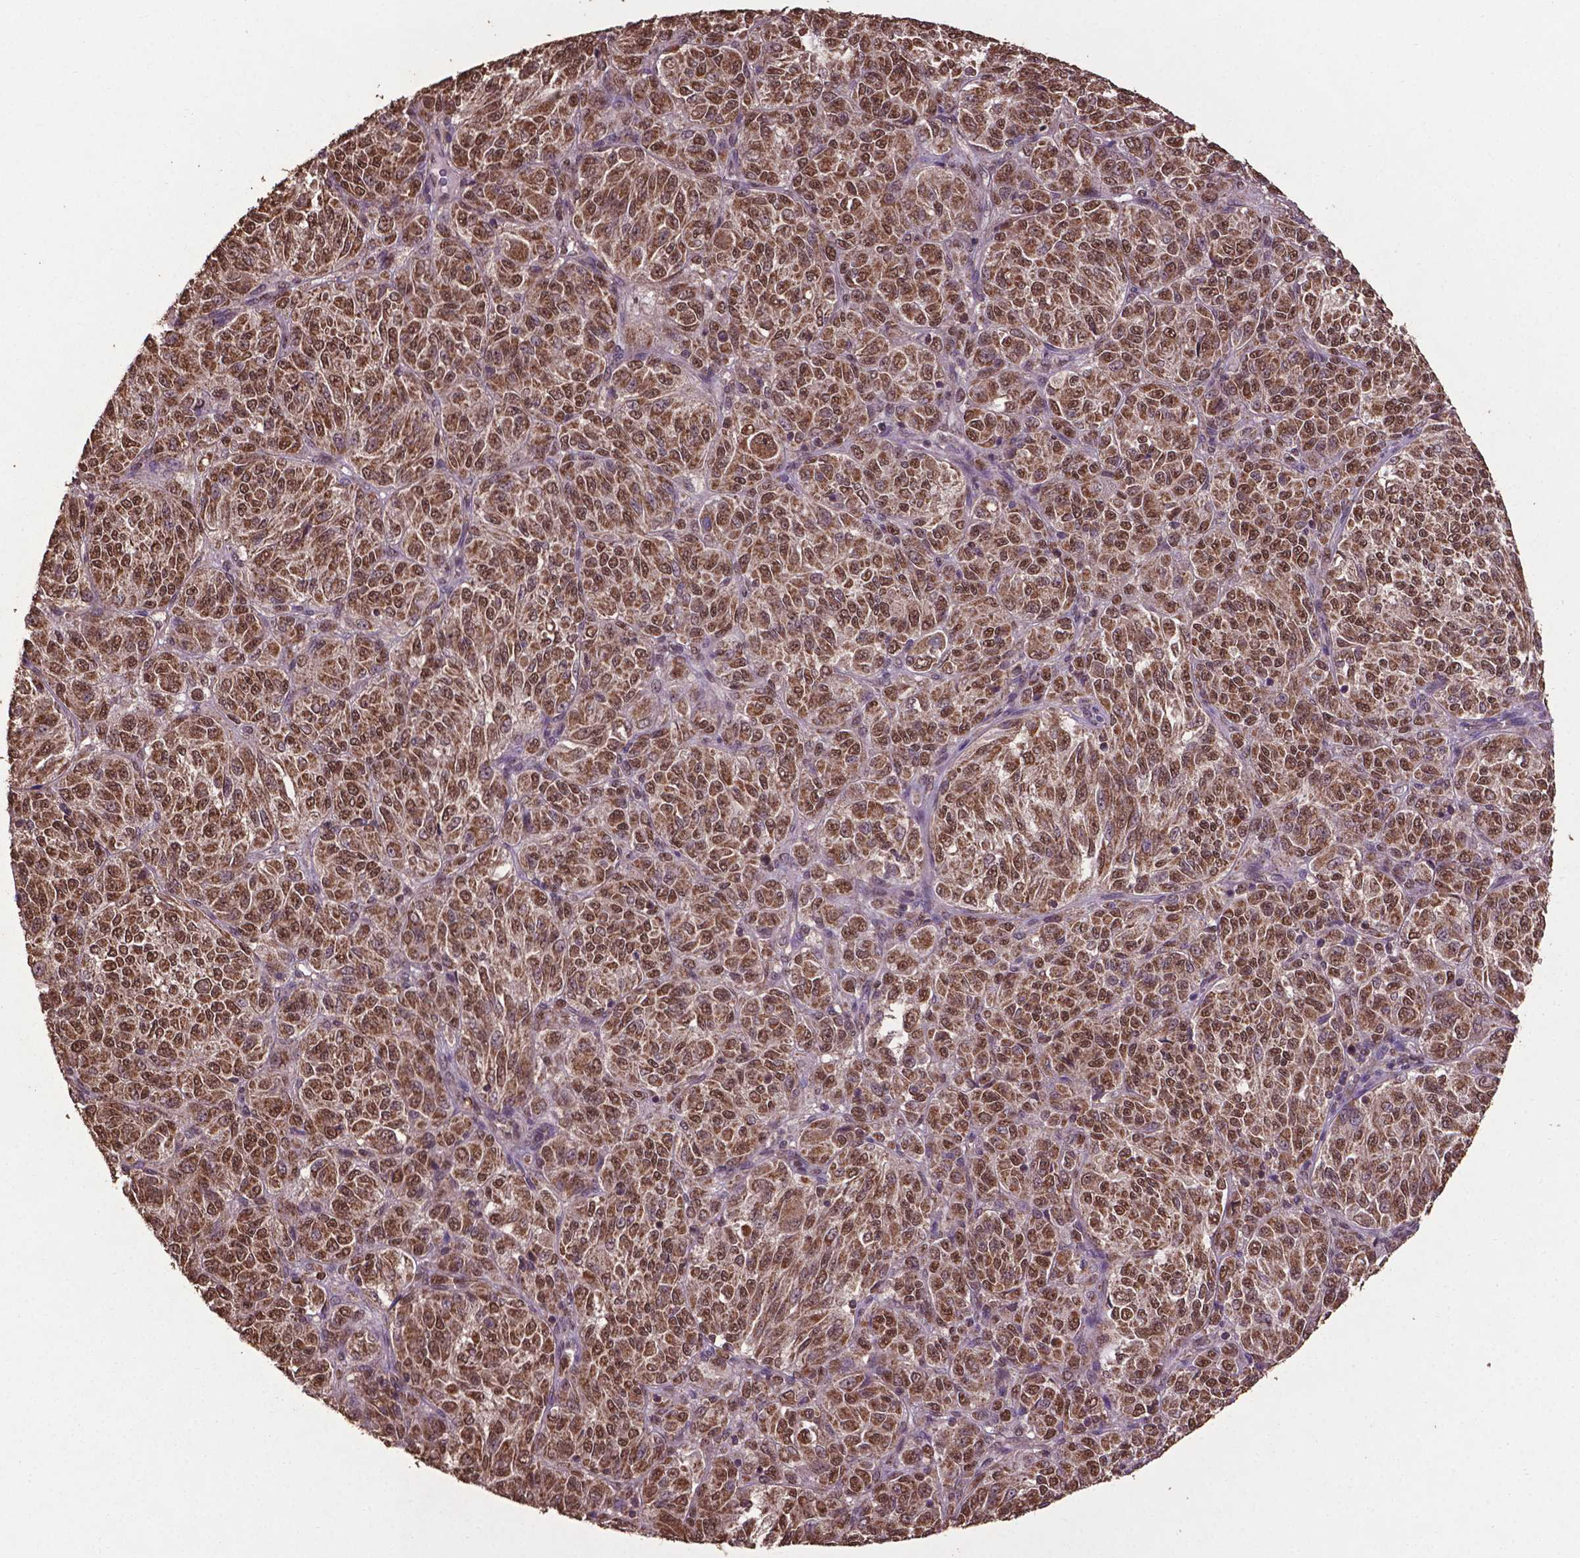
{"staining": {"intensity": "moderate", "quantity": ">75%", "location": "cytoplasmic/membranous,nuclear"}, "tissue": "melanoma", "cell_type": "Tumor cells", "image_type": "cancer", "snomed": [{"axis": "morphology", "description": "Malignant melanoma, Metastatic site"}, {"axis": "topography", "description": "Brain"}], "caption": "Brown immunohistochemical staining in melanoma reveals moderate cytoplasmic/membranous and nuclear staining in approximately >75% of tumor cells. (DAB (3,3'-diaminobenzidine) = brown stain, brightfield microscopy at high magnification).", "gene": "DCAF1", "patient": {"sex": "female", "age": 56}}